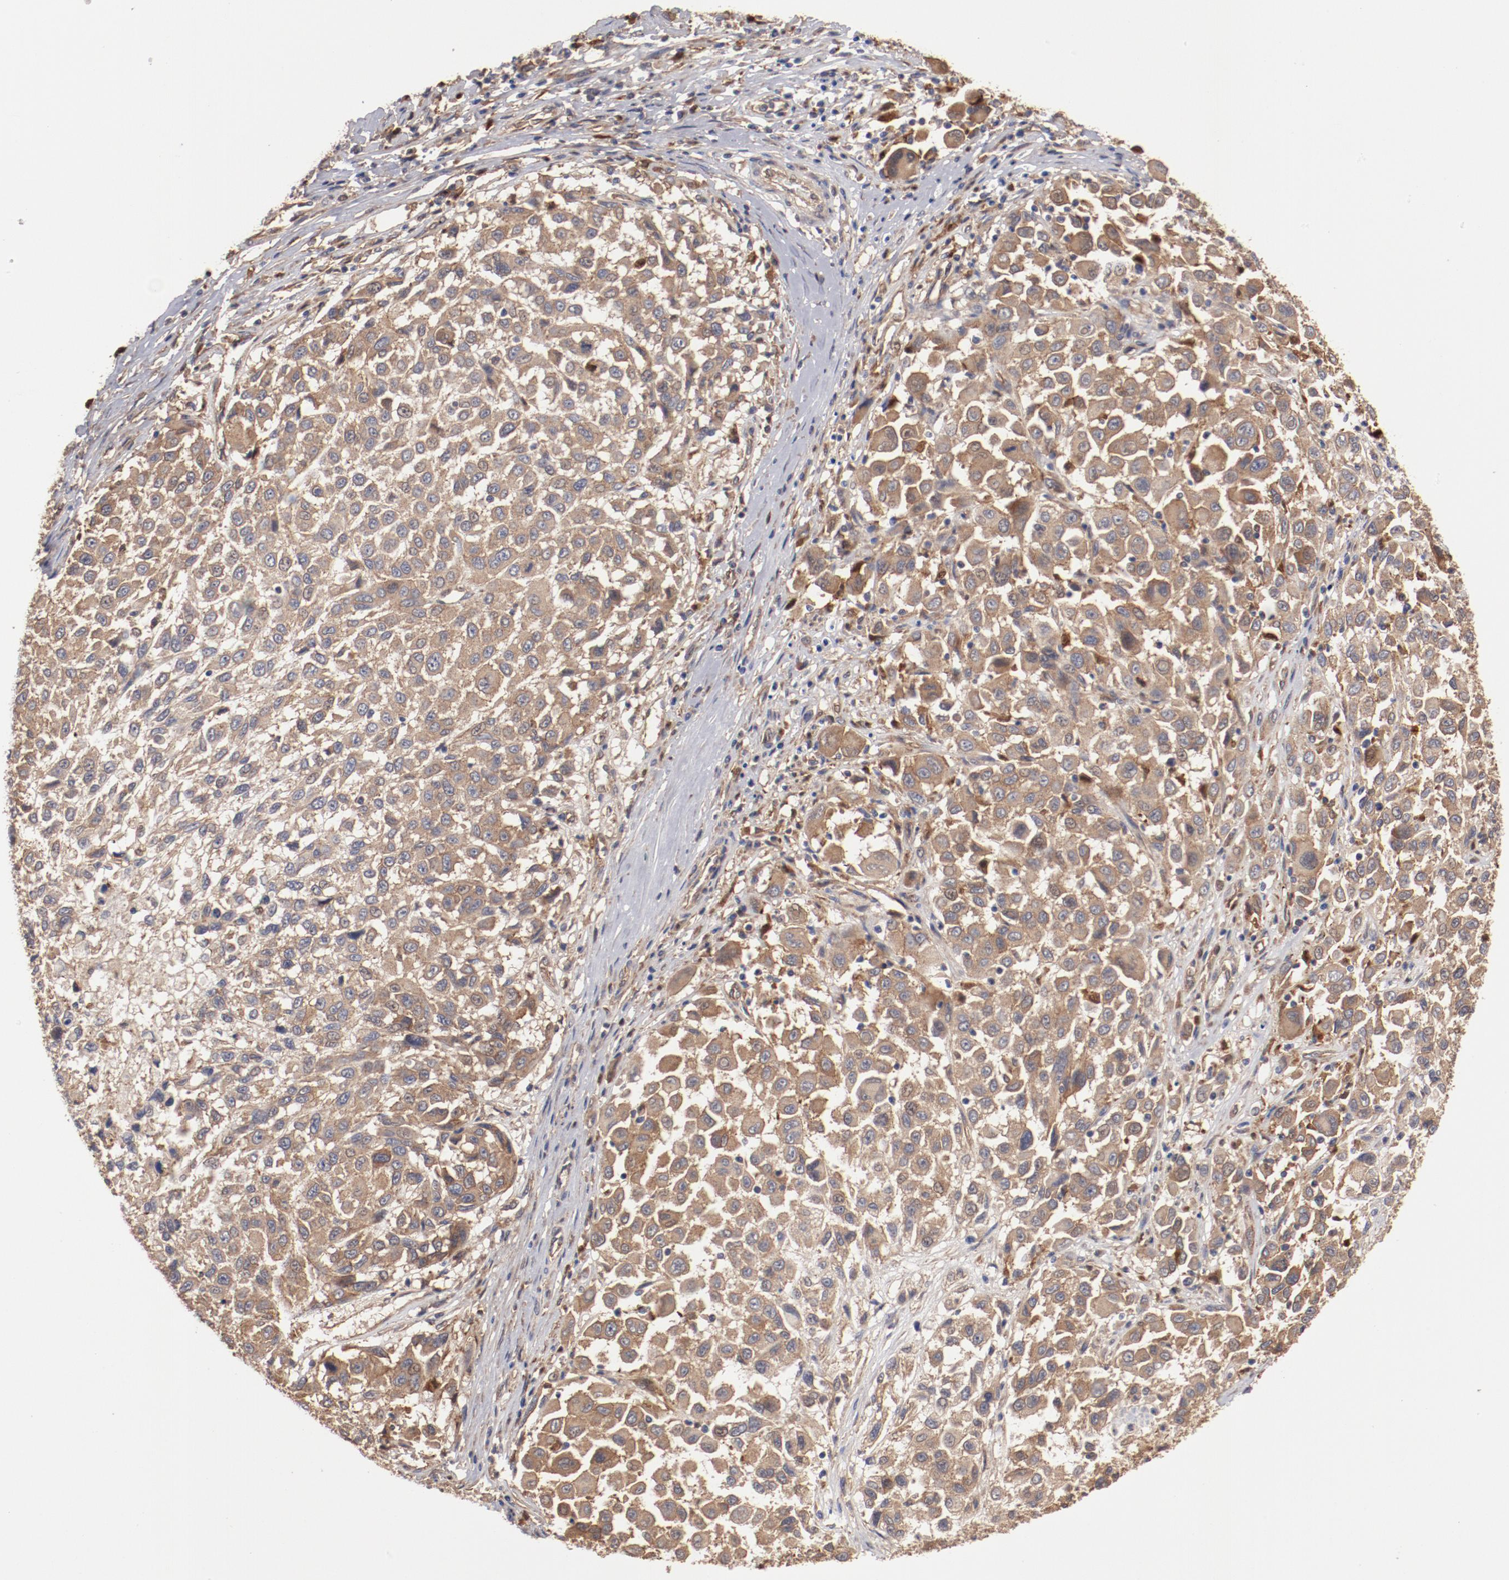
{"staining": {"intensity": "moderate", "quantity": ">75%", "location": "cytoplasmic/membranous"}, "tissue": "melanoma", "cell_type": "Tumor cells", "image_type": "cancer", "snomed": [{"axis": "morphology", "description": "Malignant melanoma, Metastatic site"}, {"axis": "topography", "description": "Lymph node"}], "caption": "Human malignant melanoma (metastatic site) stained with a protein marker demonstrates moderate staining in tumor cells.", "gene": "DNAAF2", "patient": {"sex": "male", "age": 61}}